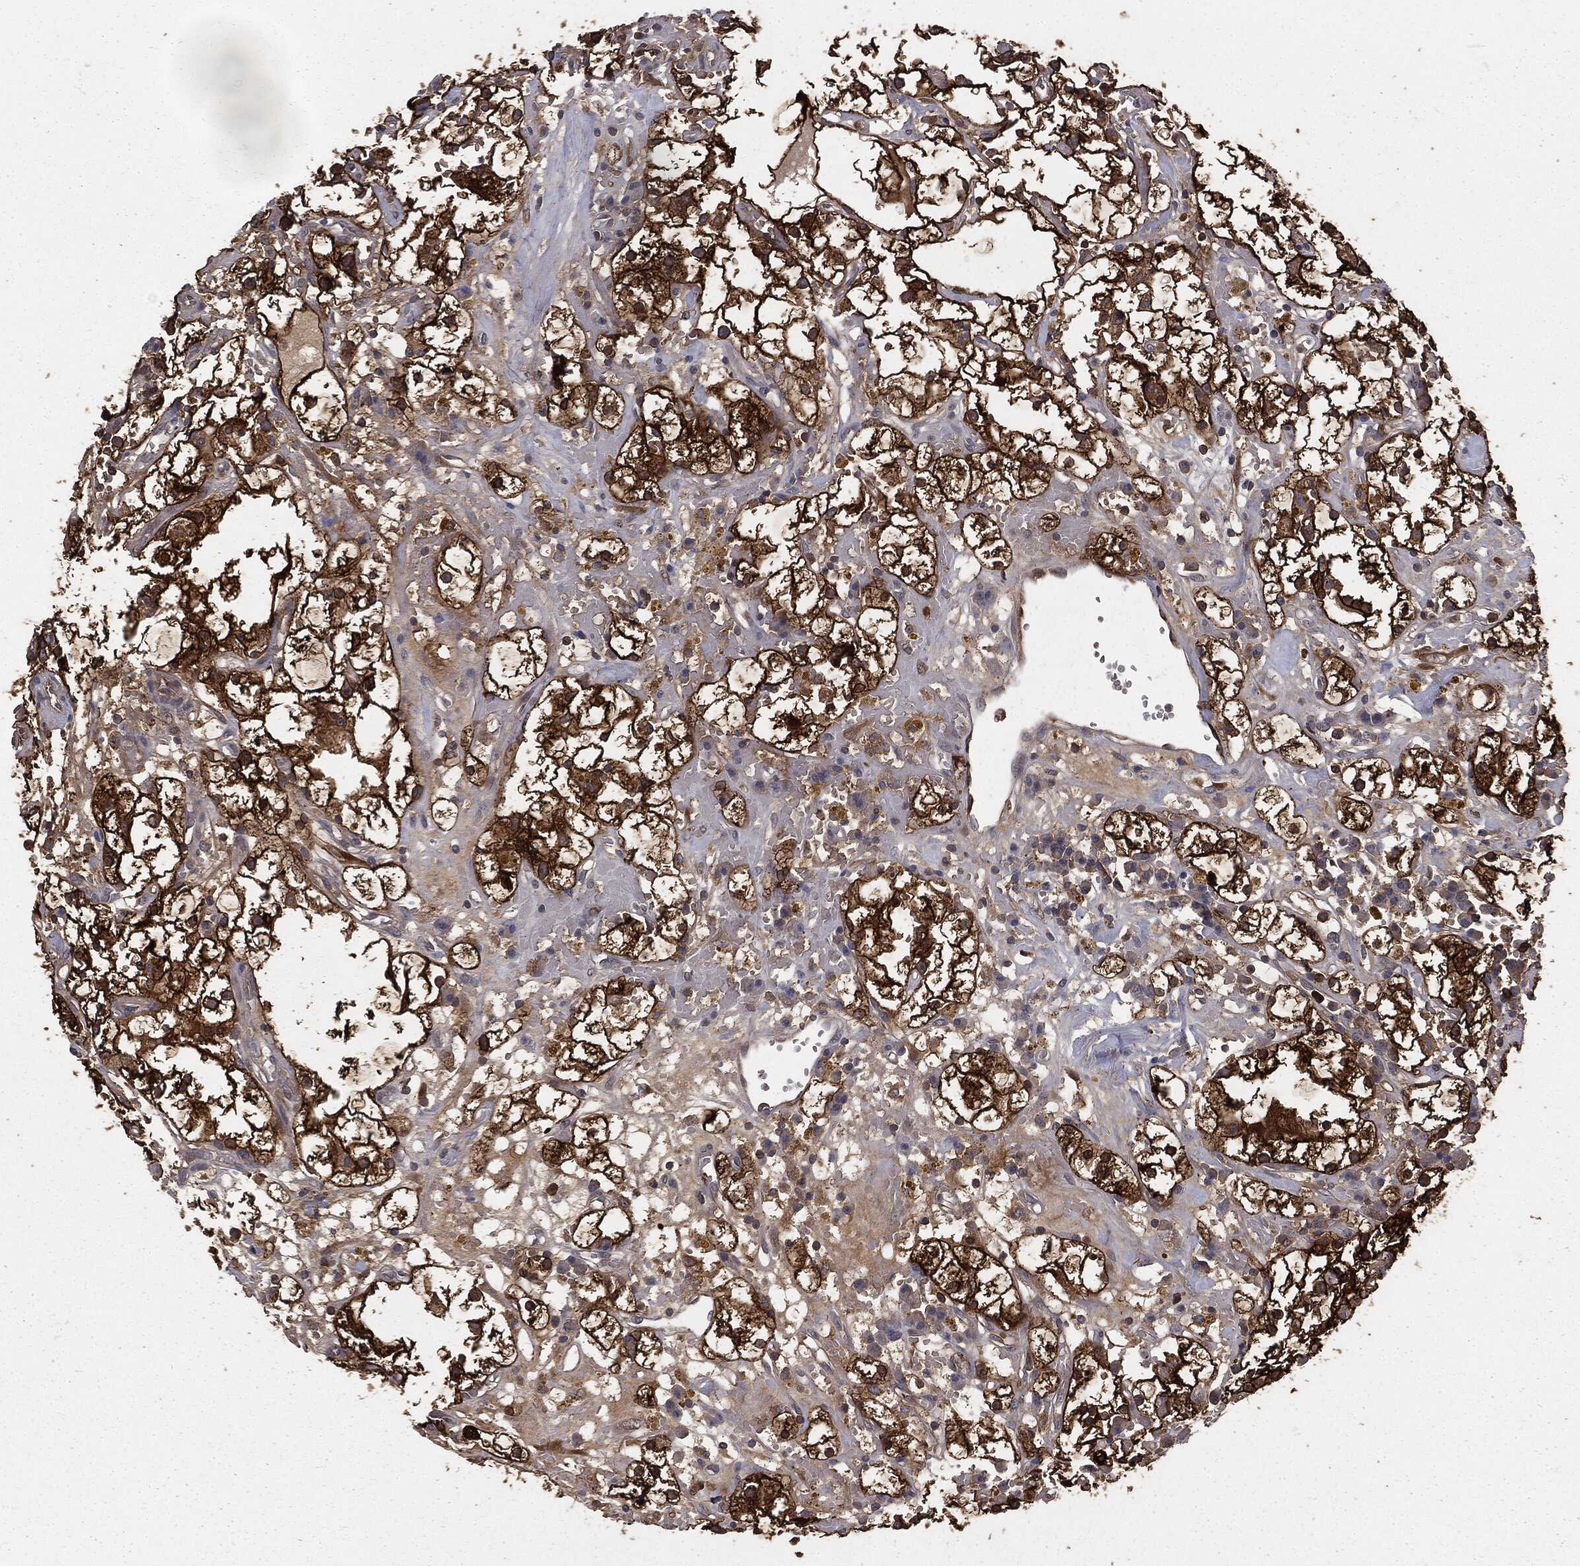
{"staining": {"intensity": "strong", "quantity": ">75%", "location": "cytoplasmic/membranous"}, "tissue": "renal cancer", "cell_type": "Tumor cells", "image_type": "cancer", "snomed": [{"axis": "morphology", "description": "Adenocarcinoma, NOS"}, {"axis": "topography", "description": "Kidney"}], "caption": "Renal adenocarcinoma was stained to show a protein in brown. There is high levels of strong cytoplasmic/membranous expression in approximately >75% of tumor cells. (DAB IHC with brightfield microscopy, high magnification).", "gene": "GNB5", "patient": {"sex": "male", "age": 56}}